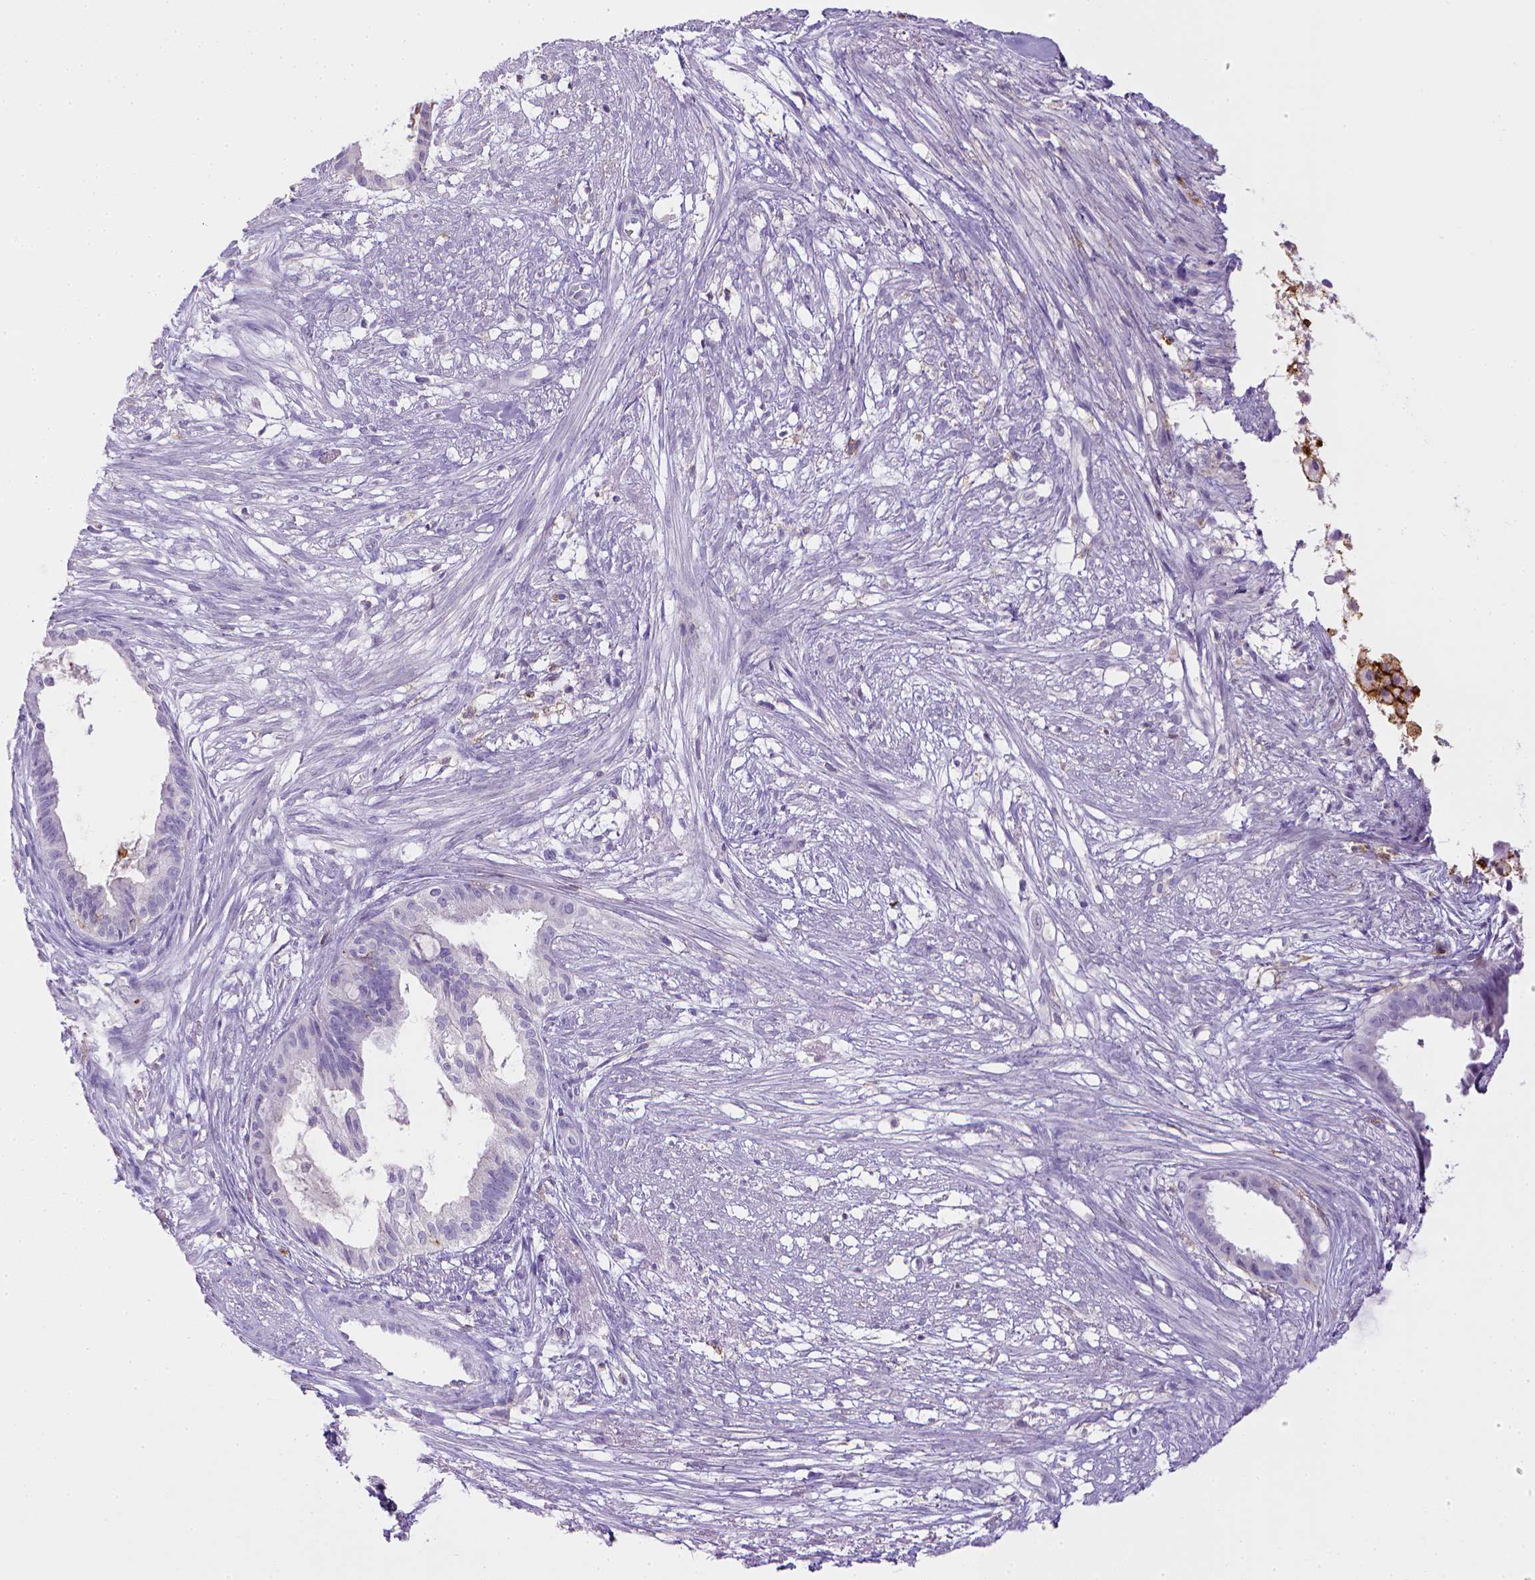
{"staining": {"intensity": "negative", "quantity": "none", "location": "none"}, "tissue": "endometrial cancer", "cell_type": "Tumor cells", "image_type": "cancer", "snomed": [{"axis": "morphology", "description": "Adenocarcinoma, NOS"}, {"axis": "topography", "description": "Endometrium"}], "caption": "Human endometrial cancer stained for a protein using immunohistochemistry shows no staining in tumor cells.", "gene": "ITGAM", "patient": {"sex": "female", "age": 86}}